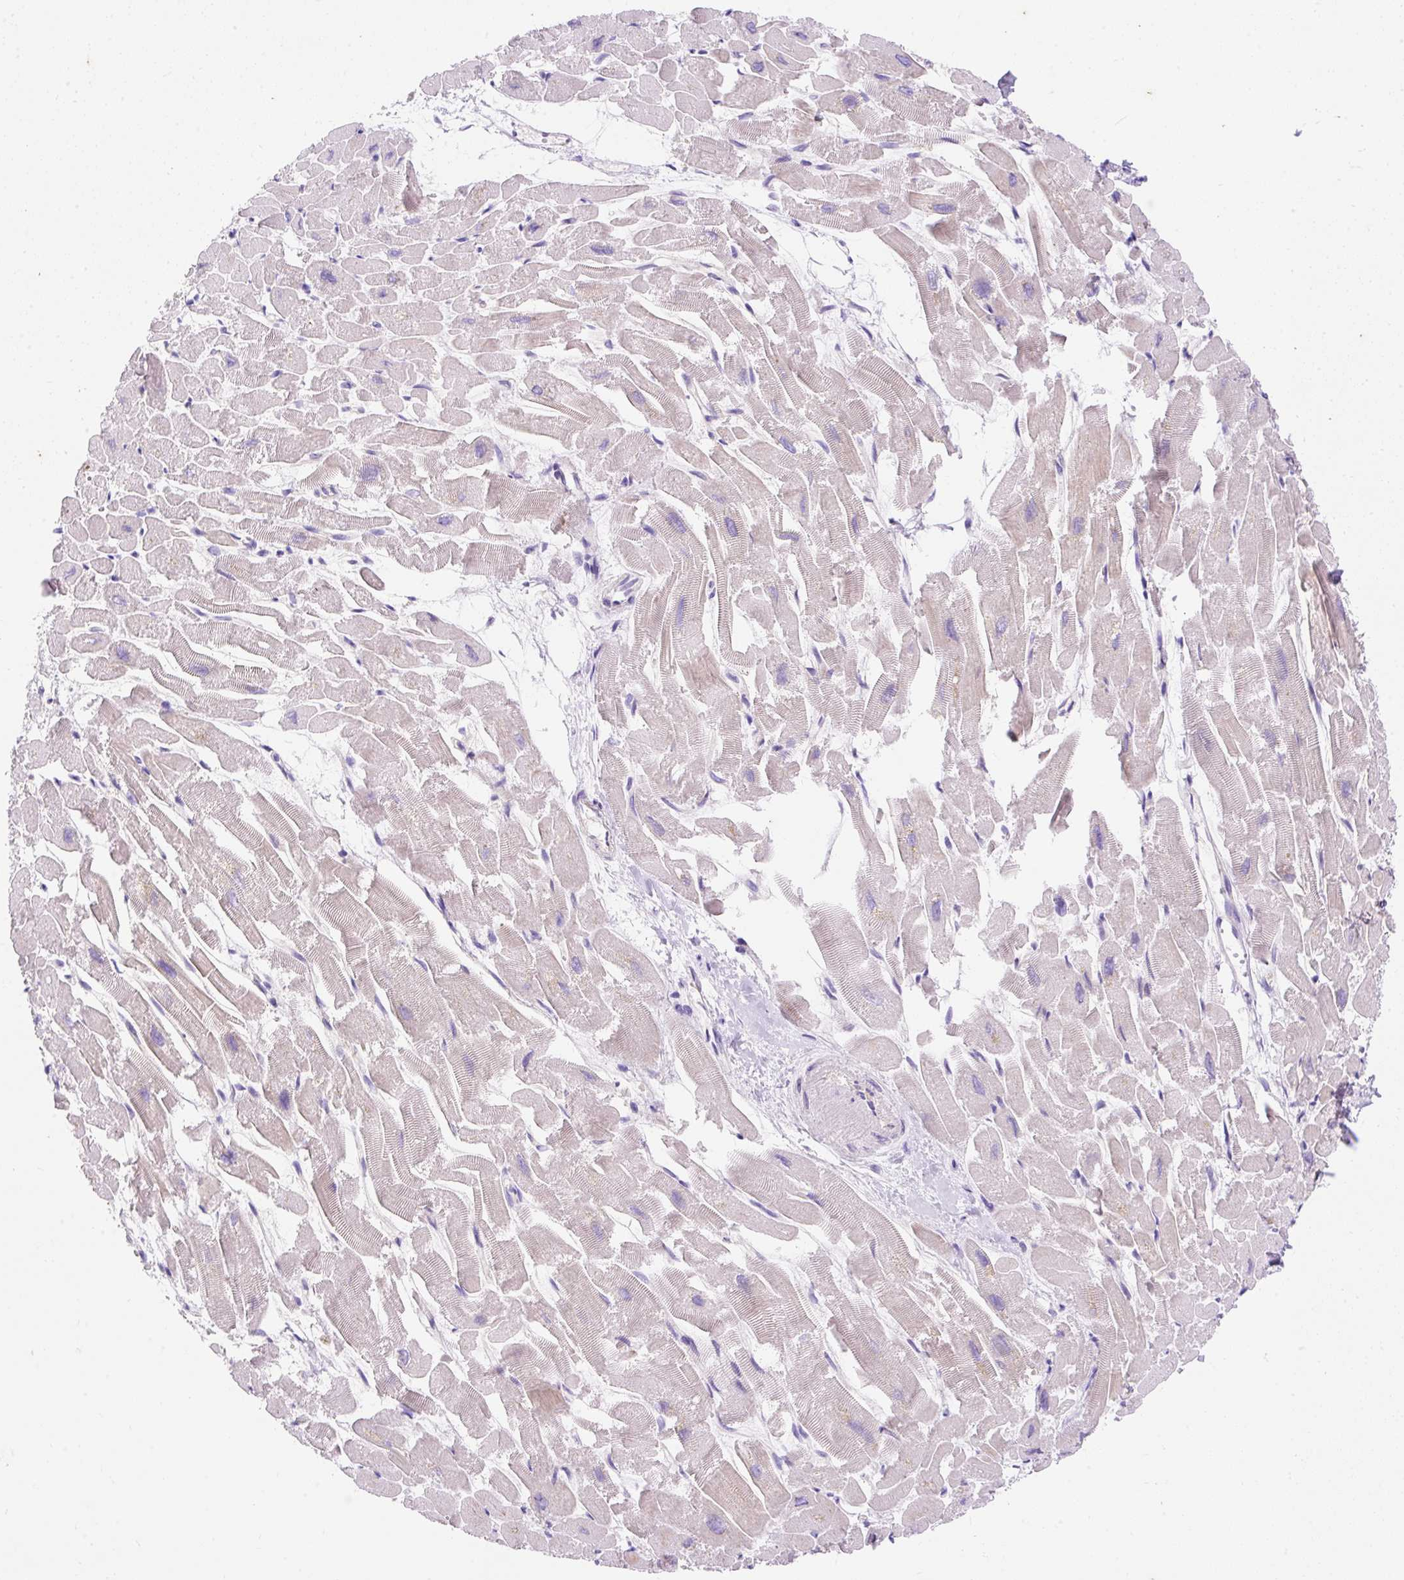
{"staining": {"intensity": "strong", "quantity": "25%-75%", "location": "cytoplasmic/membranous"}, "tissue": "heart muscle", "cell_type": "Cardiomyocytes", "image_type": "normal", "snomed": [{"axis": "morphology", "description": "Normal tissue, NOS"}, {"axis": "topography", "description": "Heart"}], "caption": "This micrograph exhibits IHC staining of unremarkable human heart muscle, with high strong cytoplasmic/membranous staining in about 25%-75% of cardiomyocytes.", "gene": "OR4K15", "patient": {"sex": "male", "age": 54}}